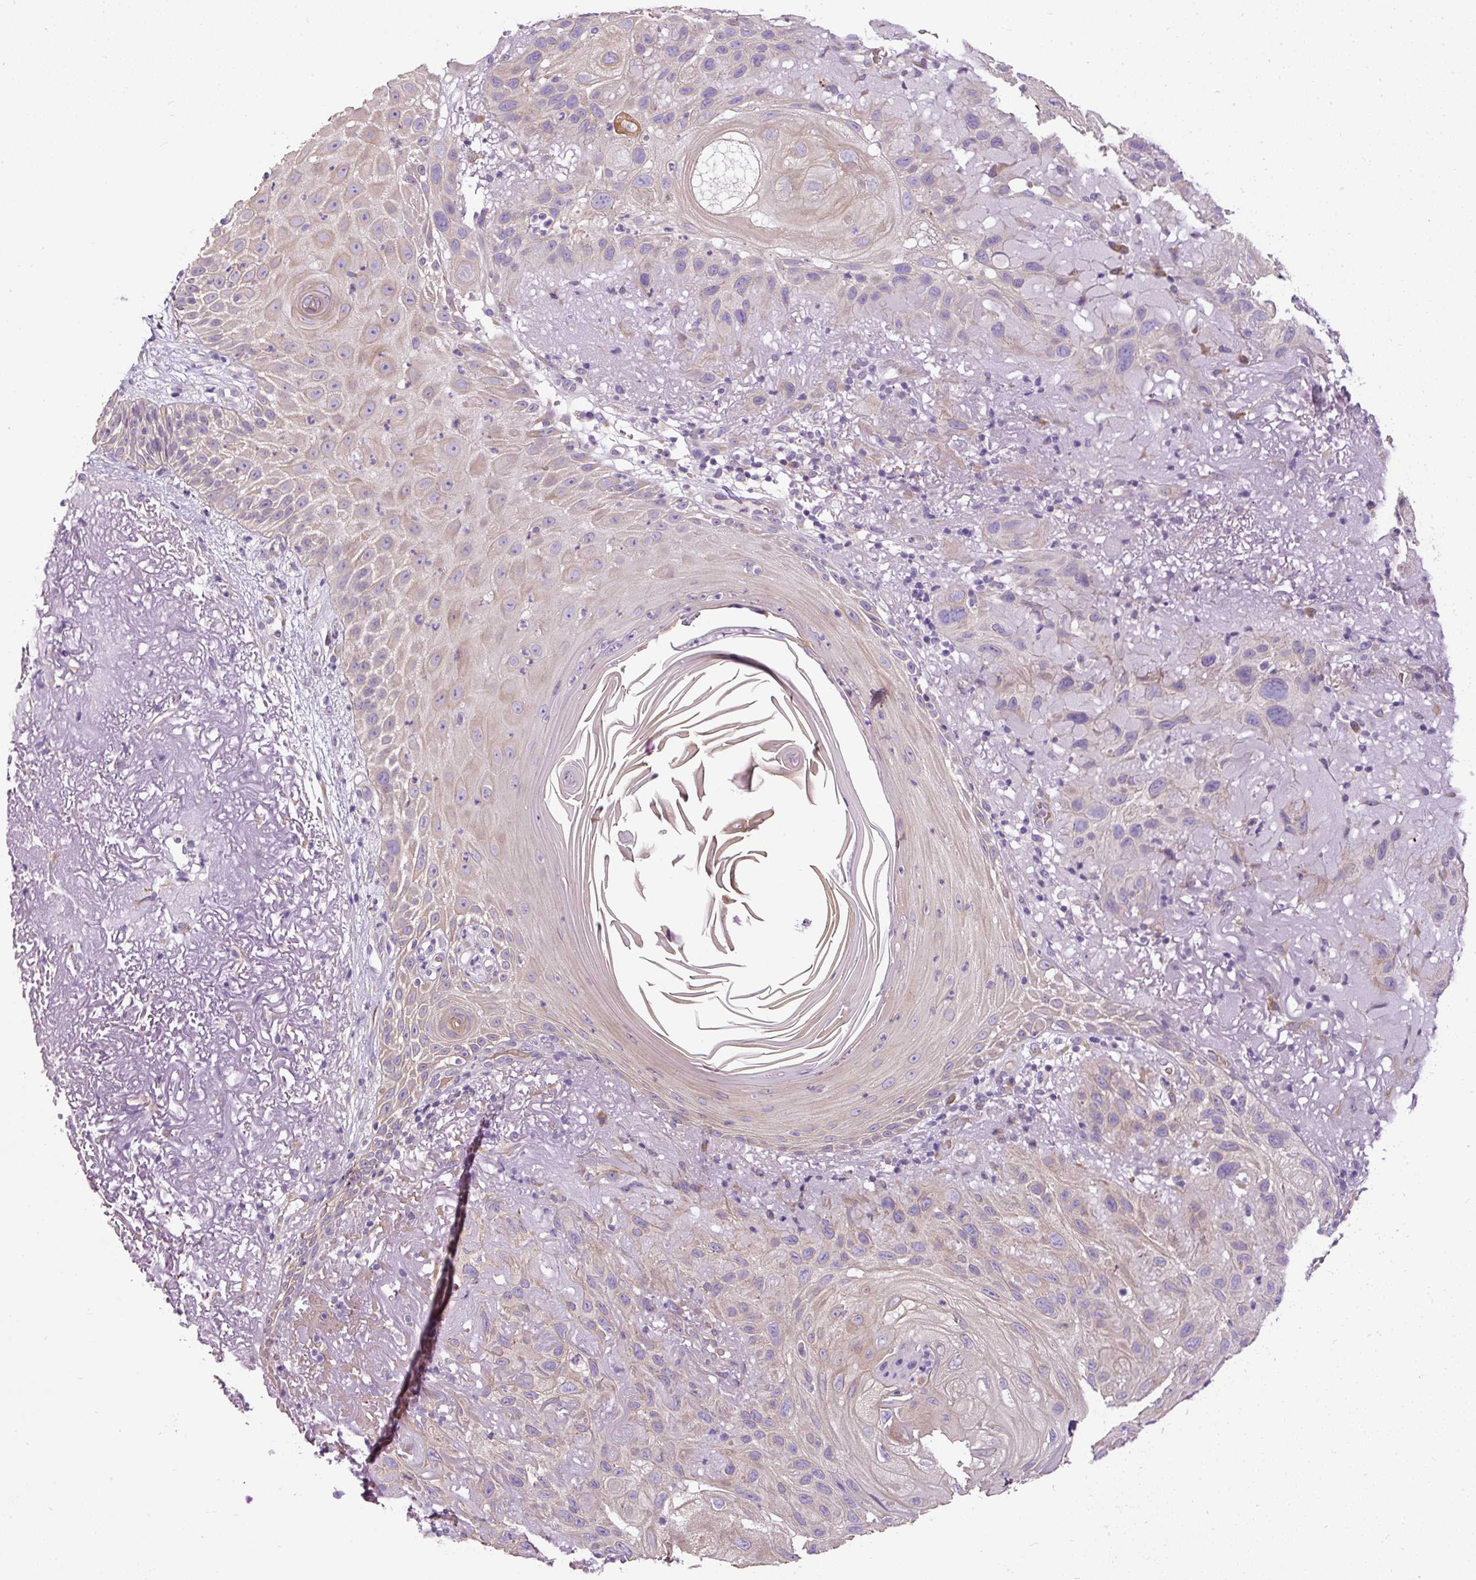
{"staining": {"intensity": "weak", "quantity": "25%-75%", "location": "cytoplasmic/membranous"}, "tissue": "skin cancer", "cell_type": "Tumor cells", "image_type": "cancer", "snomed": [{"axis": "morphology", "description": "Normal tissue, NOS"}, {"axis": "morphology", "description": "Squamous cell carcinoma, NOS"}, {"axis": "topography", "description": "Skin"}], "caption": "High-magnification brightfield microscopy of squamous cell carcinoma (skin) stained with DAB (brown) and counterstained with hematoxylin (blue). tumor cells exhibit weak cytoplasmic/membranous positivity is present in approximately25%-75% of cells. (IHC, brightfield microscopy, high magnification).", "gene": "FAM149A", "patient": {"sex": "female", "age": 96}}